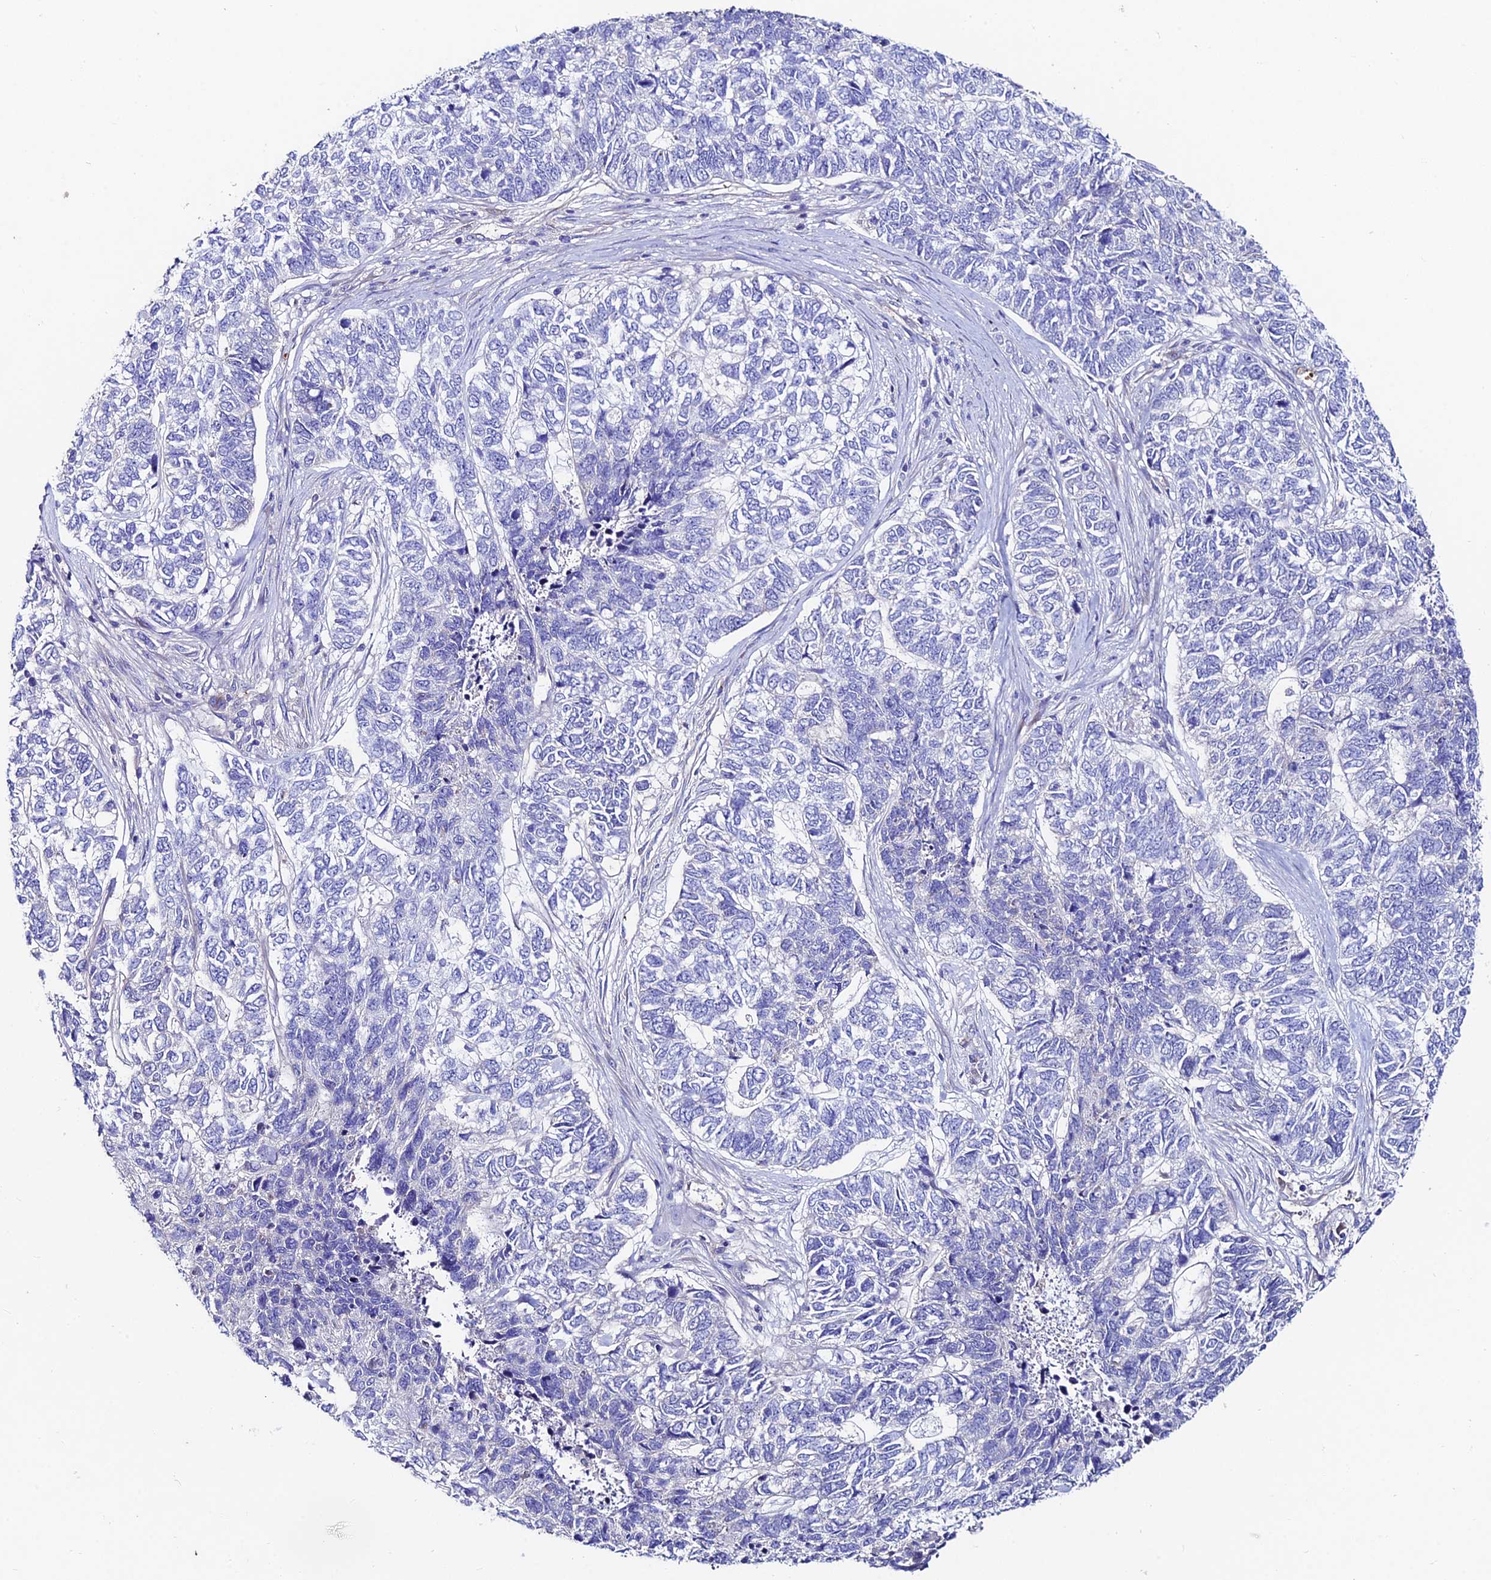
{"staining": {"intensity": "negative", "quantity": "none", "location": "none"}, "tissue": "skin cancer", "cell_type": "Tumor cells", "image_type": "cancer", "snomed": [{"axis": "morphology", "description": "Basal cell carcinoma"}, {"axis": "topography", "description": "Skin"}], "caption": "There is no significant positivity in tumor cells of skin cancer (basal cell carcinoma).", "gene": "SLC25A16", "patient": {"sex": "female", "age": 65}}